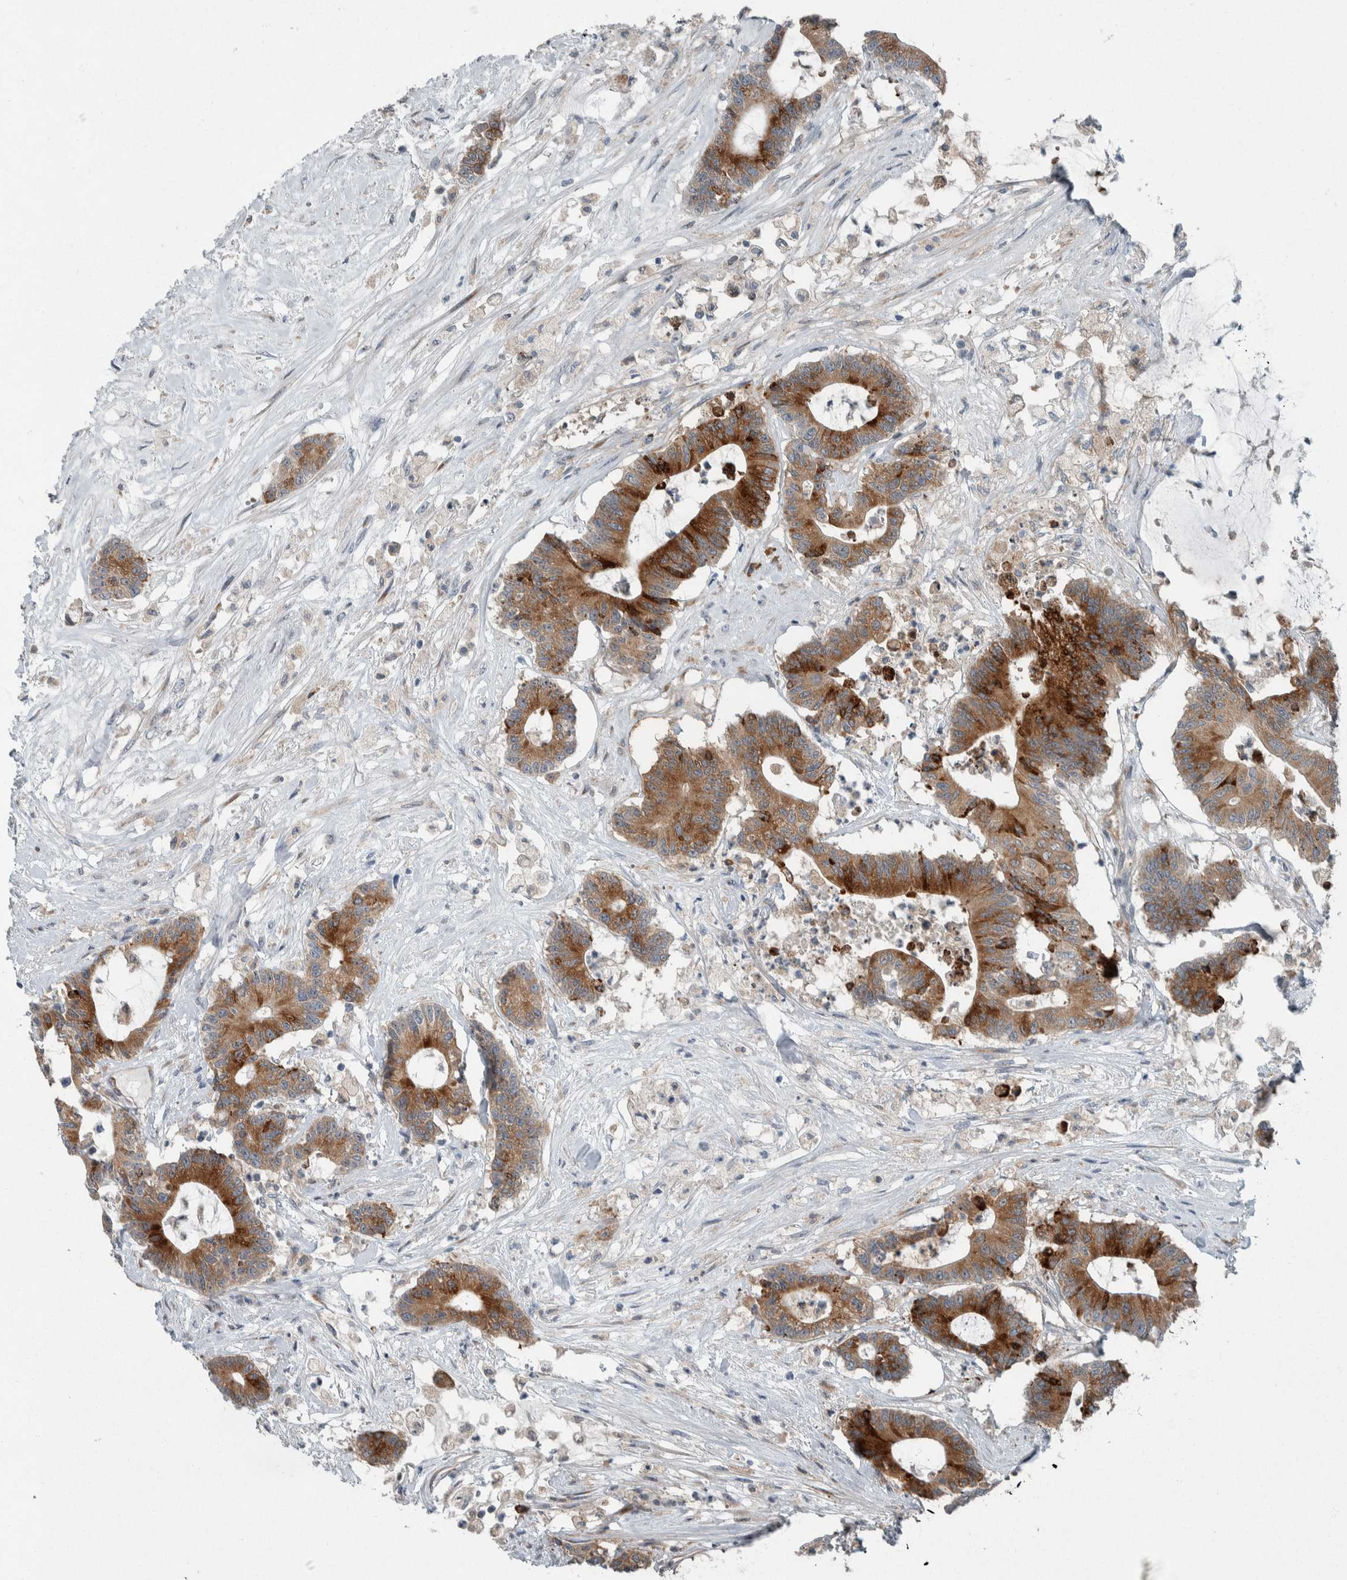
{"staining": {"intensity": "strong", "quantity": ">75%", "location": "cytoplasmic/membranous"}, "tissue": "colorectal cancer", "cell_type": "Tumor cells", "image_type": "cancer", "snomed": [{"axis": "morphology", "description": "Adenocarcinoma, NOS"}, {"axis": "topography", "description": "Colon"}], "caption": "This image shows IHC staining of human colorectal adenocarcinoma, with high strong cytoplasmic/membranous expression in about >75% of tumor cells.", "gene": "USP25", "patient": {"sex": "female", "age": 84}}